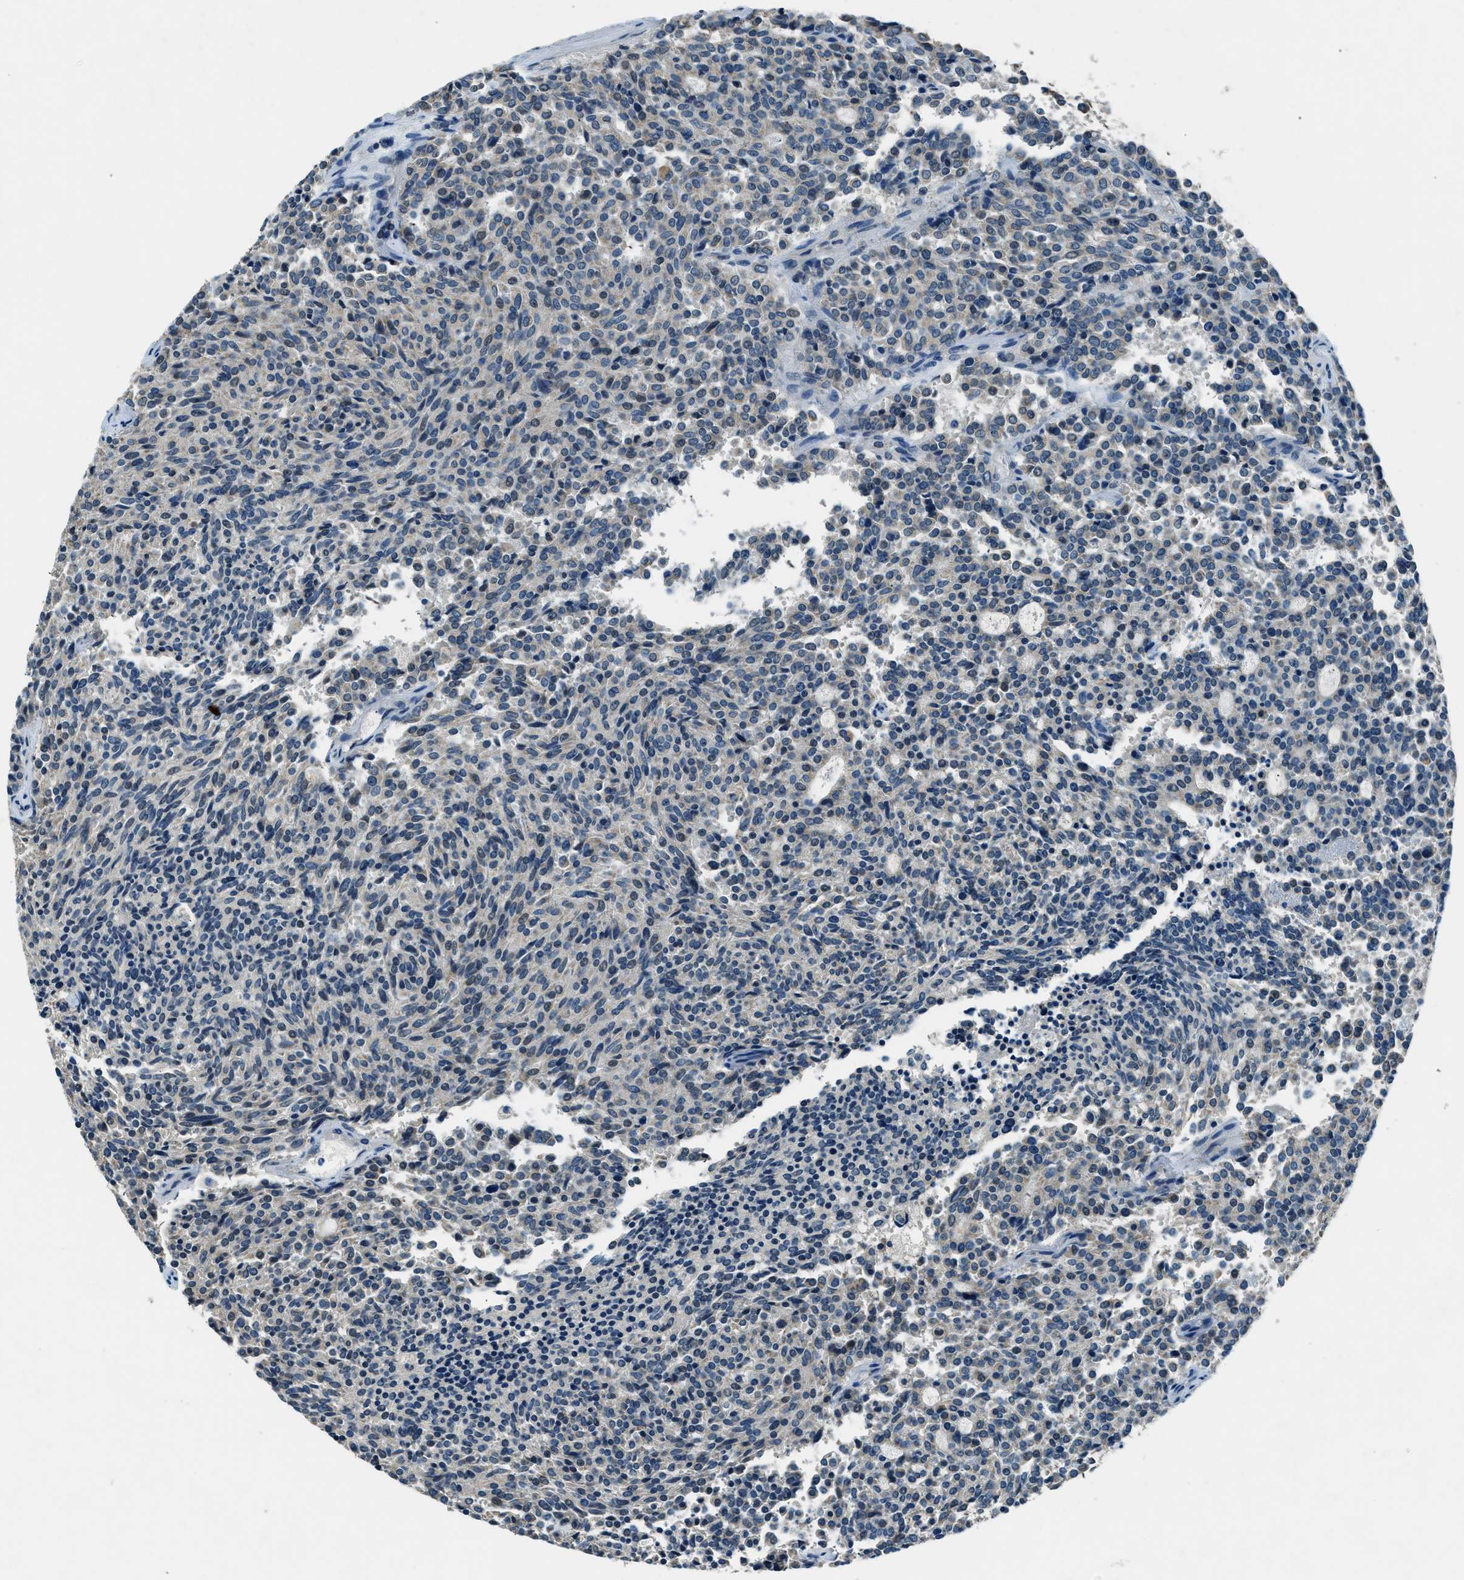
{"staining": {"intensity": "weak", "quantity": "25%-75%", "location": "cytoplasmic/membranous"}, "tissue": "carcinoid", "cell_type": "Tumor cells", "image_type": "cancer", "snomed": [{"axis": "morphology", "description": "Carcinoid, malignant, NOS"}, {"axis": "topography", "description": "Pancreas"}], "caption": "Human malignant carcinoid stained for a protein (brown) displays weak cytoplasmic/membranous positive positivity in approximately 25%-75% of tumor cells.", "gene": "NME8", "patient": {"sex": "female", "age": 54}}